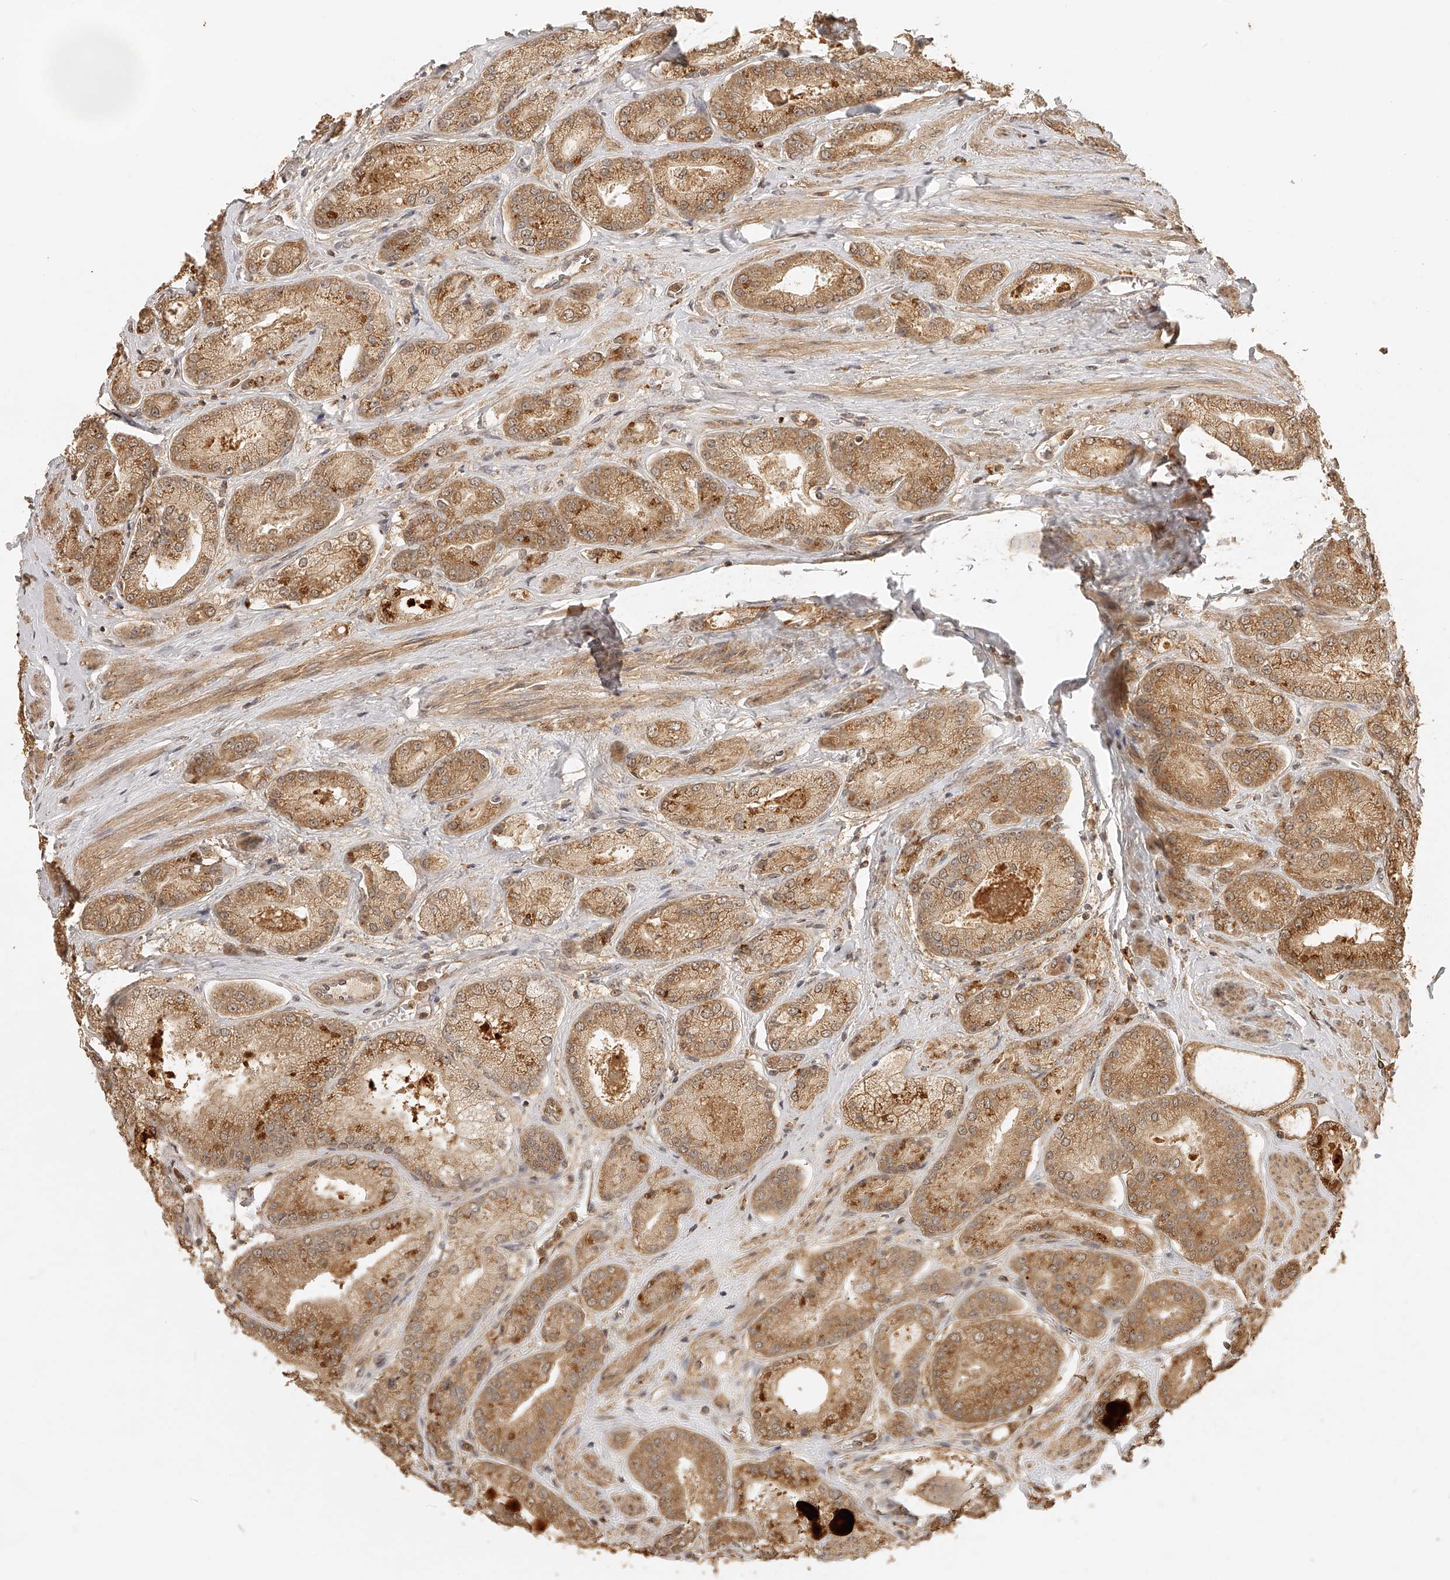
{"staining": {"intensity": "moderate", "quantity": ">75%", "location": "cytoplasmic/membranous"}, "tissue": "prostate cancer", "cell_type": "Tumor cells", "image_type": "cancer", "snomed": [{"axis": "morphology", "description": "Adenocarcinoma, High grade"}, {"axis": "topography", "description": "Prostate"}], "caption": "This photomicrograph shows IHC staining of human prostate high-grade adenocarcinoma, with medium moderate cytoplasmic/membranous staining in approximately >75% of tumor cells.", "gene": "BCL2L11", "patient": {"sex": "male", "age": 58}}